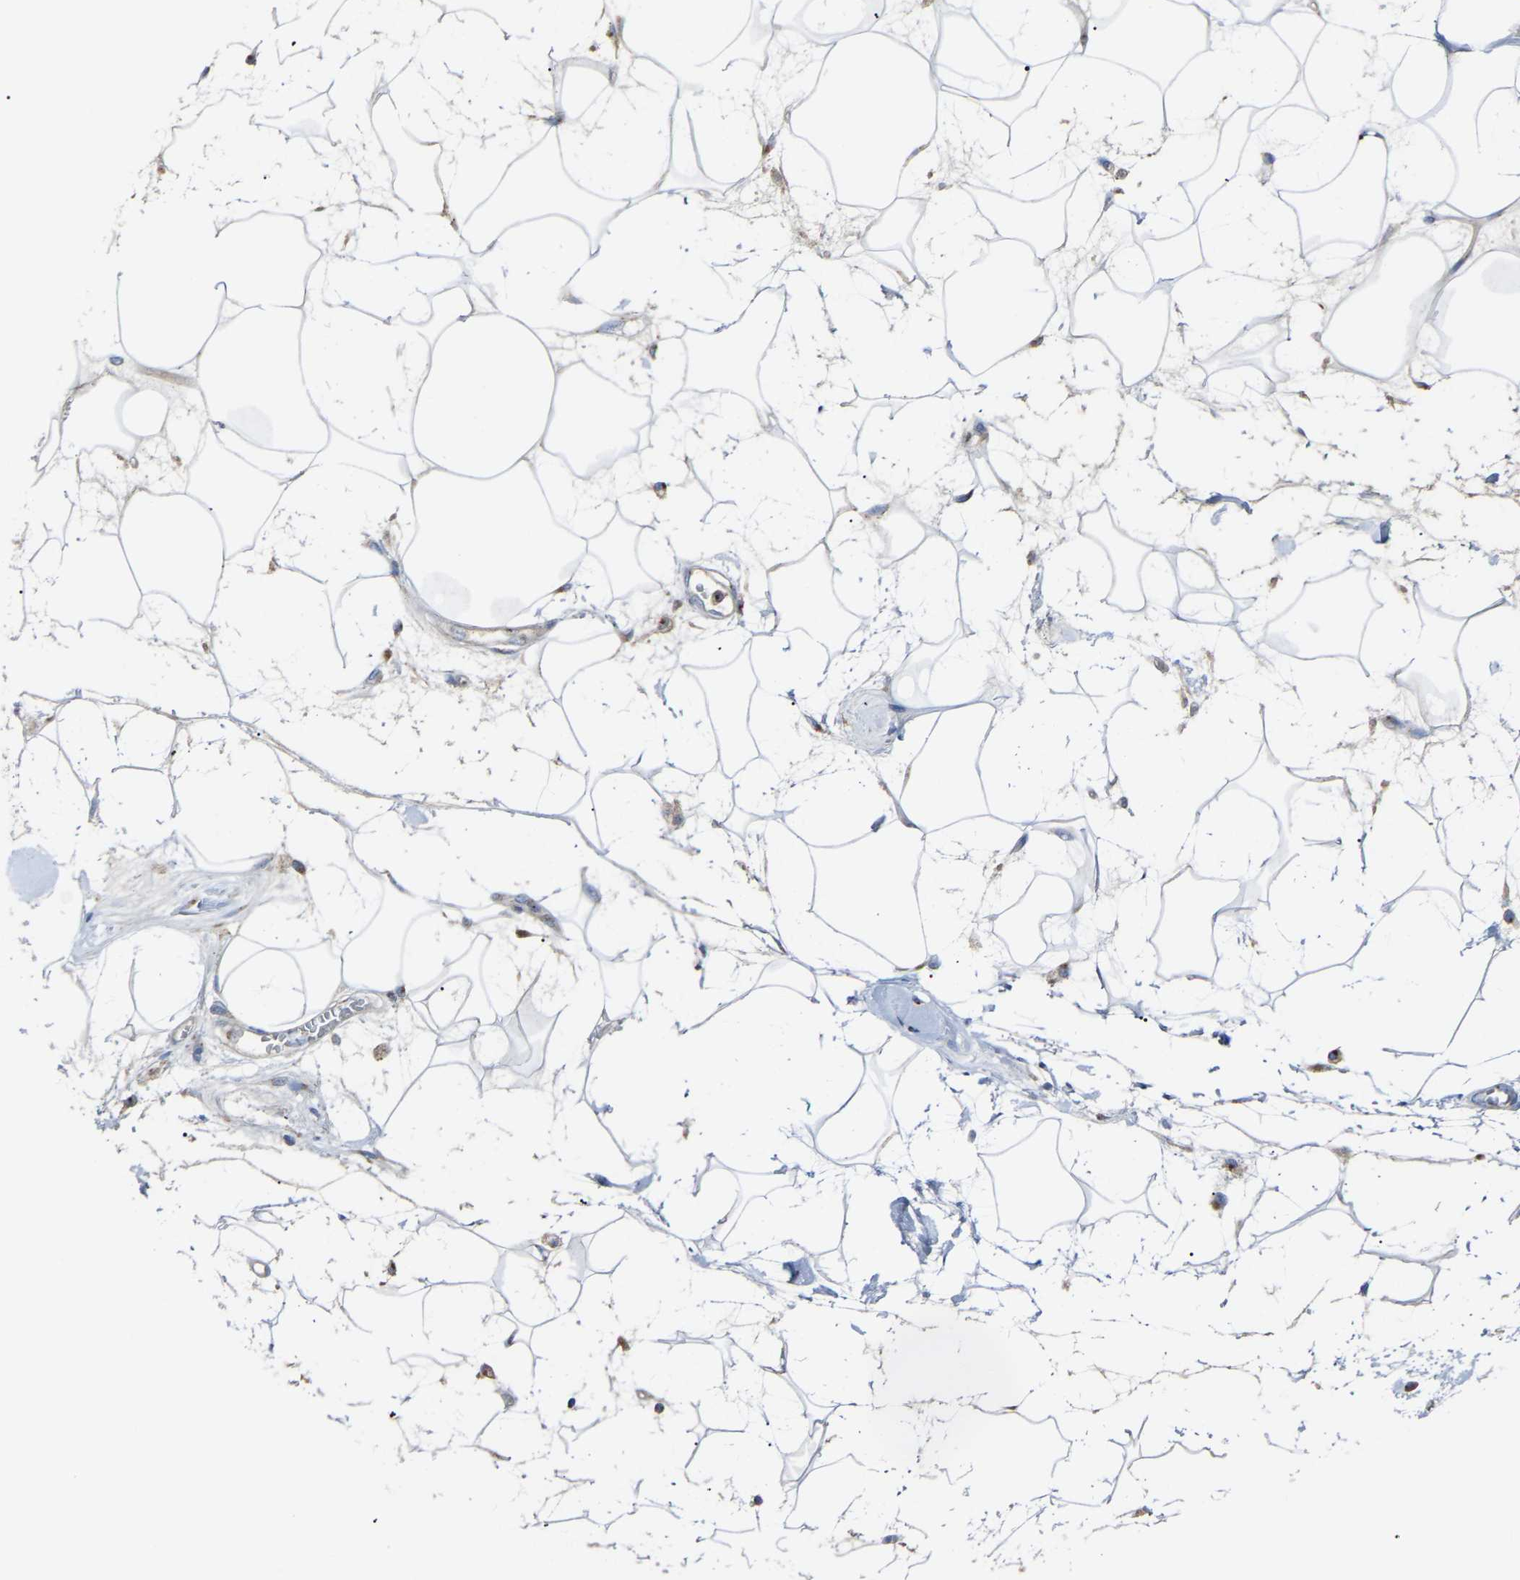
{"staining": {"intensity": "moderate", "quantity": "<25%", "location": "cytoplasmic/membranous"}, "tissue": "adipose tissue", "cell_type": "Adipocytes", "image_type": "normal", "snomed": [{"axis": "morphology", "description": "Normal tissue, NOS"}, {"axis": "morphology", "description": "Adenocarcinoma, NOS"}, {"axis": "topography", "description": "Duodenum"}, {"axis": "topography", "description": "Peripheral nerve tissue"}], "caption": "High-power microscopy captured an immunohistochemistry histopathology image of unremarkable adipose tissue, revealing moderate cytoplasmic/membranous positivity in about <25% of adipocytes.", "gene": "CANT1", "patient": {"sex": "female", "age": 60}}